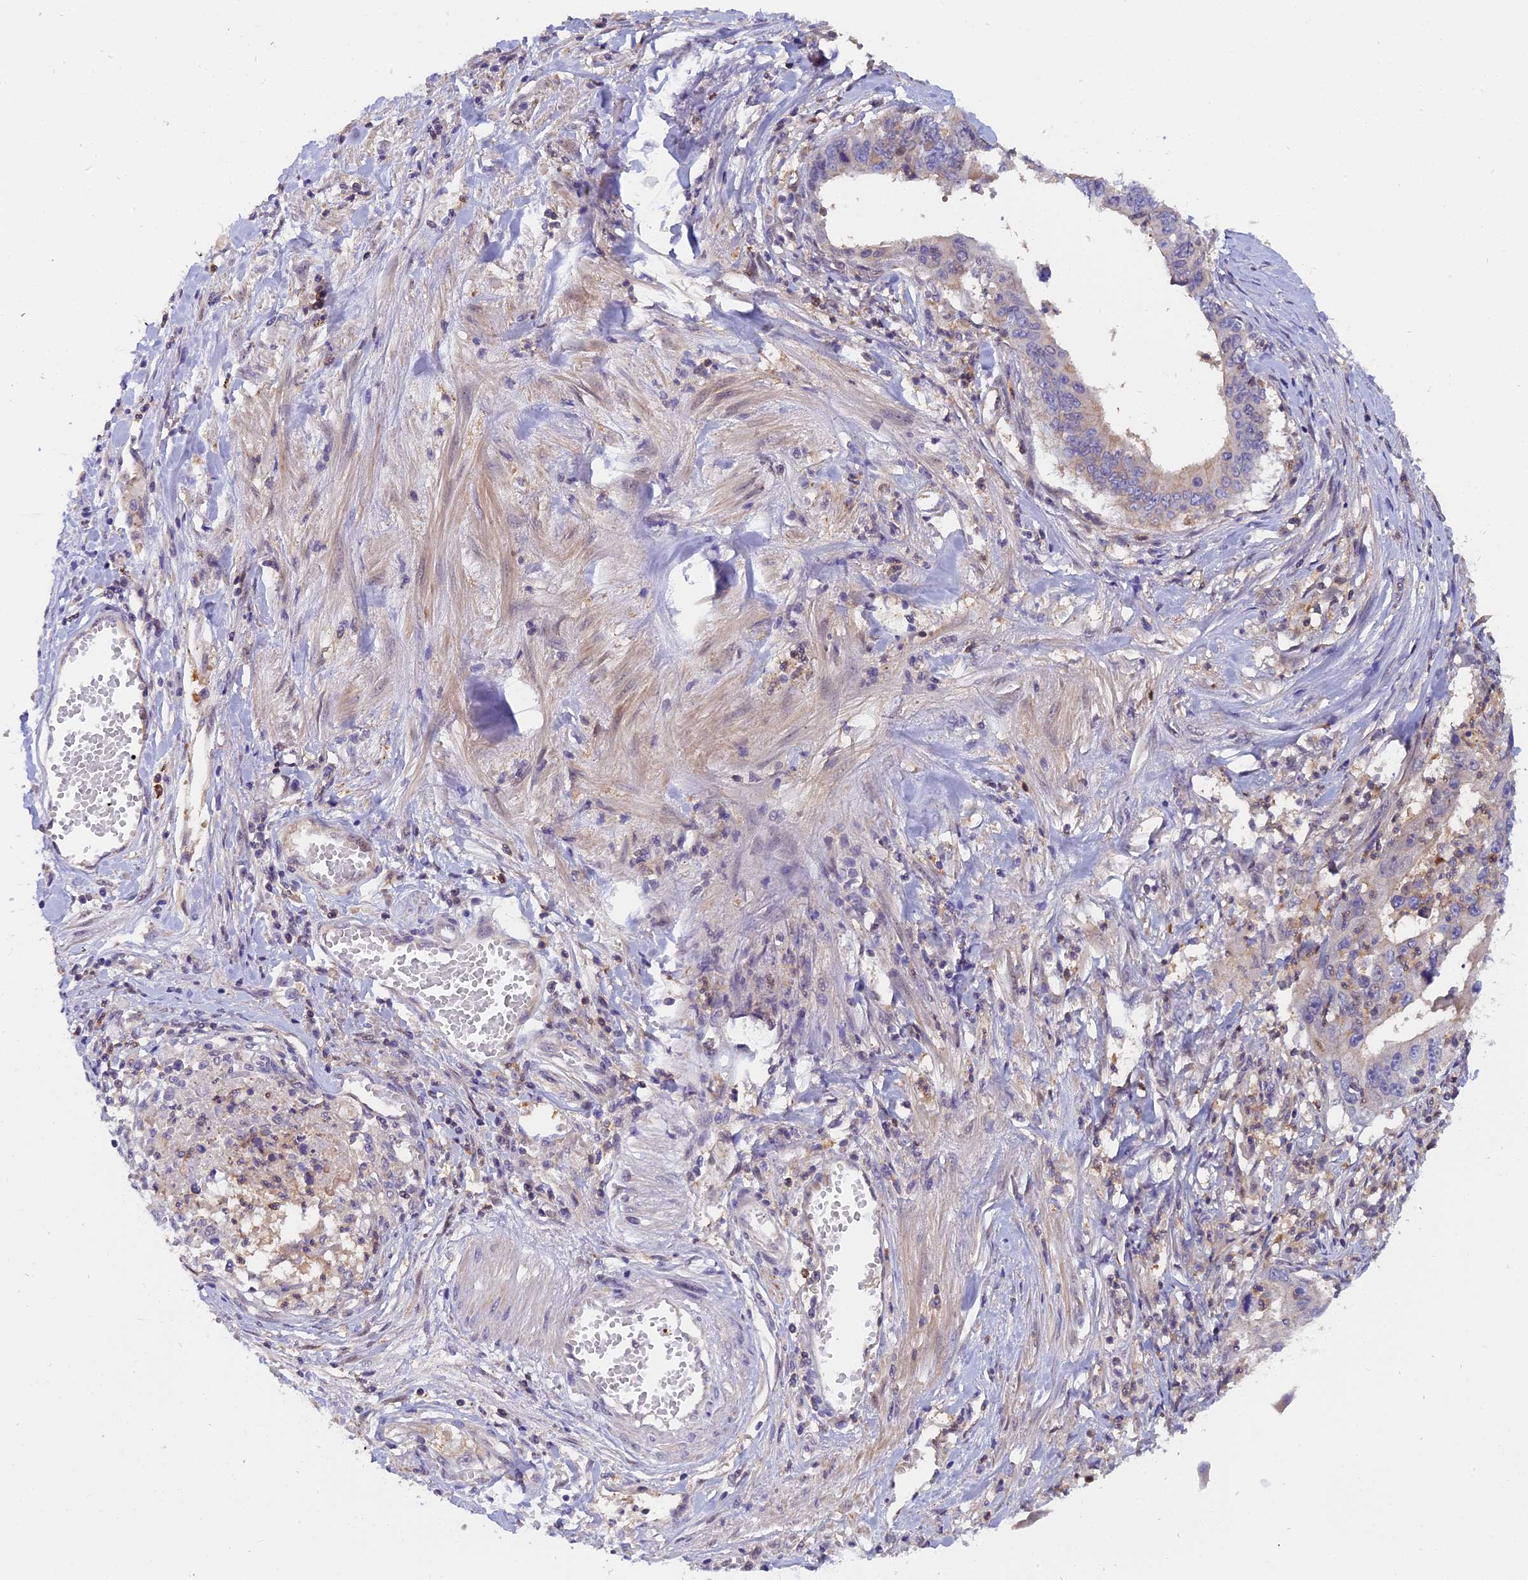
{"staining": {"intensity": "negative", "quantity": "none", "location": "none"}, "tissue": "stomach cancer", "cell_type": "Tumor cells", "image_type": "cancer", "snomed": [{"axis": "morphology", "description": "Adenocarcinoma, NOS"}, {"axis": "topography", "description": "Stomach"}], "caption": "Immunohistochemical staining of stomach adenocarcinoma reveals no significant staining in tumor cells.", "gene": "FAM118B", "patient": {"sex": "male", "age": 59}}